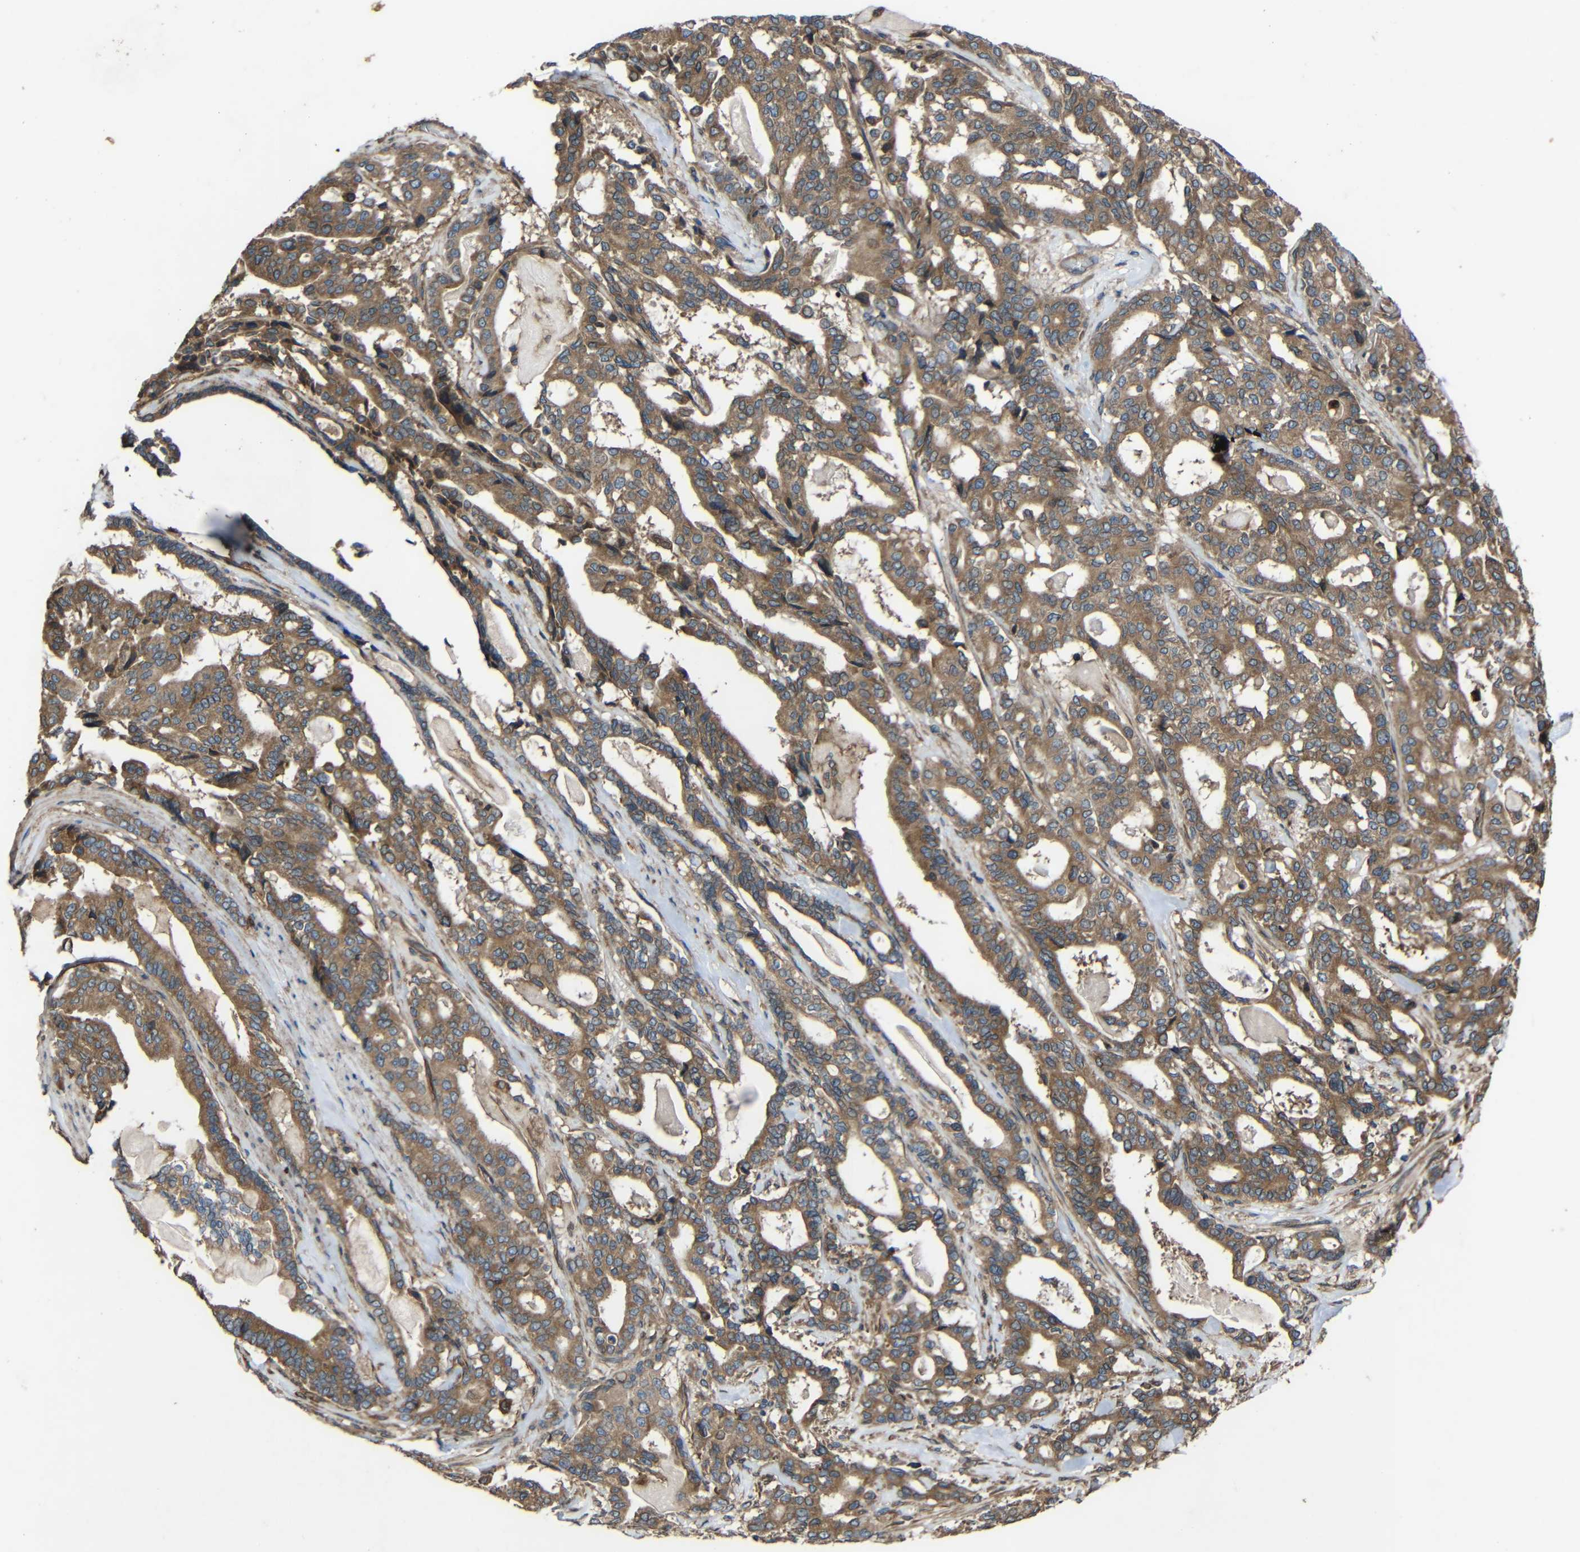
{"staining": {"intensity": "moderate", "quantity": ">75%", "location": "cytoplasmic/membranous"}, "tissue": "pancreatic cancer", "cell_type": "Tumor cells", "image_type": "cancer", "snomed": [{"axis": "morphology", "description": "Adenocarcinoma, NOS"}, {"axis": "topography", "description": "Pancreas"}], "caption": "Pancreatic adenocarcinoma stained with a protein marker reveals moderate staining in tumor cells.", "gene": "TREM2", "patient": {"sex": "male", "age": 63}}